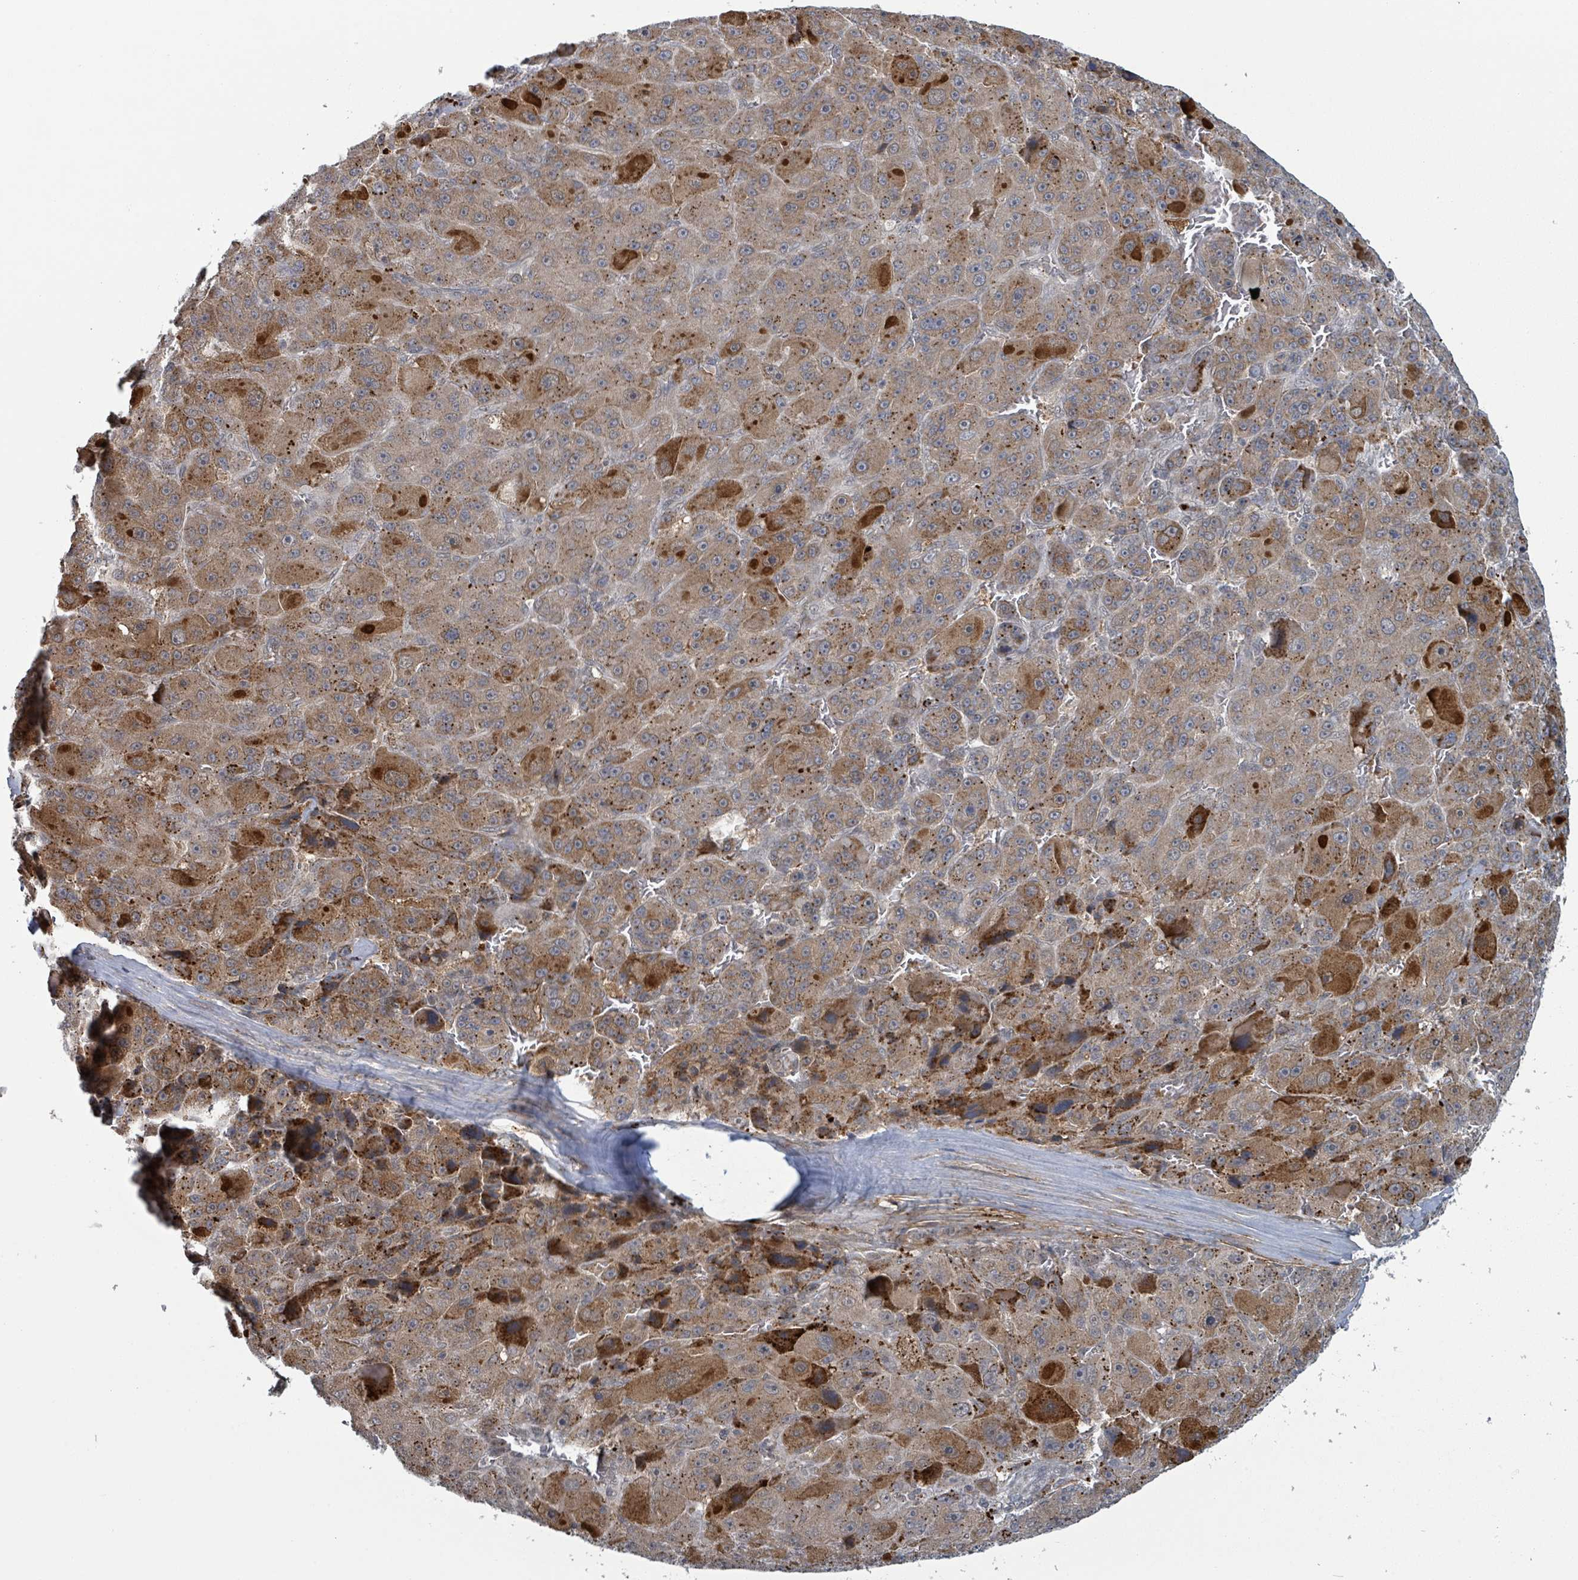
{"staining": {"intensity": "moderate", "quantity": ">75%", "location": "cytoplasmic/membranous"}, "tissue": "liver cancer", "cell_type": "Tumor cells", "image_type": "cancer", "snomed": [{"axis": "morphology", "description": "Carcinoma, Hepatocellular, NOS"}, {"axis": "topography", "description": "Liver"}], "caption": "Tumor cells display moderate cytoplasmic/membranous expression in about >75% of cells in liver cancer (hepatocellular carcinoma).", "gene": "GTF3C1", "patient": {"sex": "male", "age": 76}}